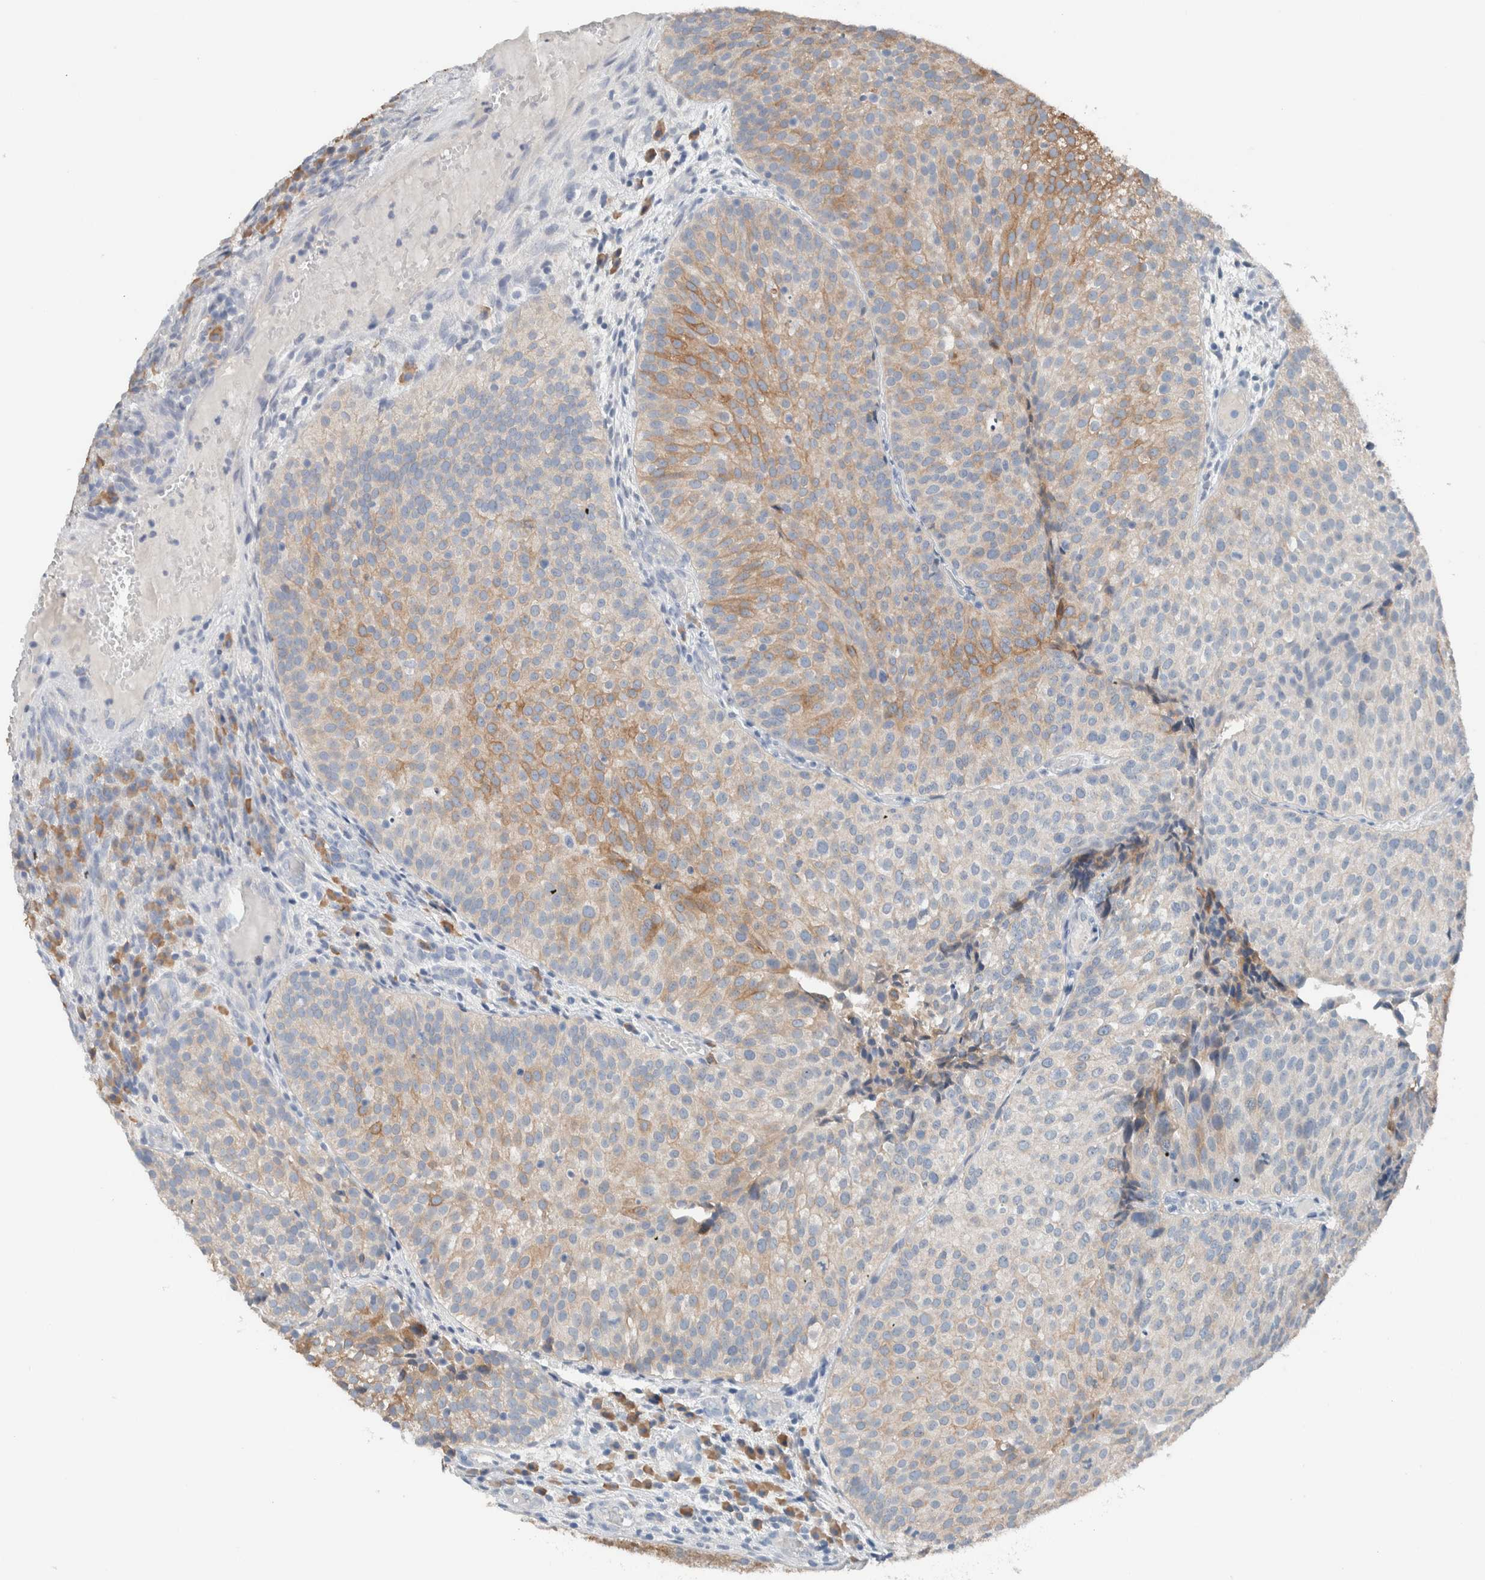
{"staining": {"intensity": "moderate", "quantity": "<25%", "location": "cytoplasmic/membranous"}, "tissue": "urothelial cancer", "cell_type": "Tumor cells", "image_type": "cancer", "snomed": [{"axis": "morphology", "description": "Urothelial carcinoma, Low grade"}, {"axis": "topography", "description": "Urinary bladder"}], "caption": "An immunohistochemistry micrograph of tumor tissue is shown. Protein staining in brown highlights moderate cytoplasmic/membranous positivity in urothelial carcinoma (low-grade) within tumor cells.", "gene": "DUOX1", "patient": {"sex": "male", "age": 86}}